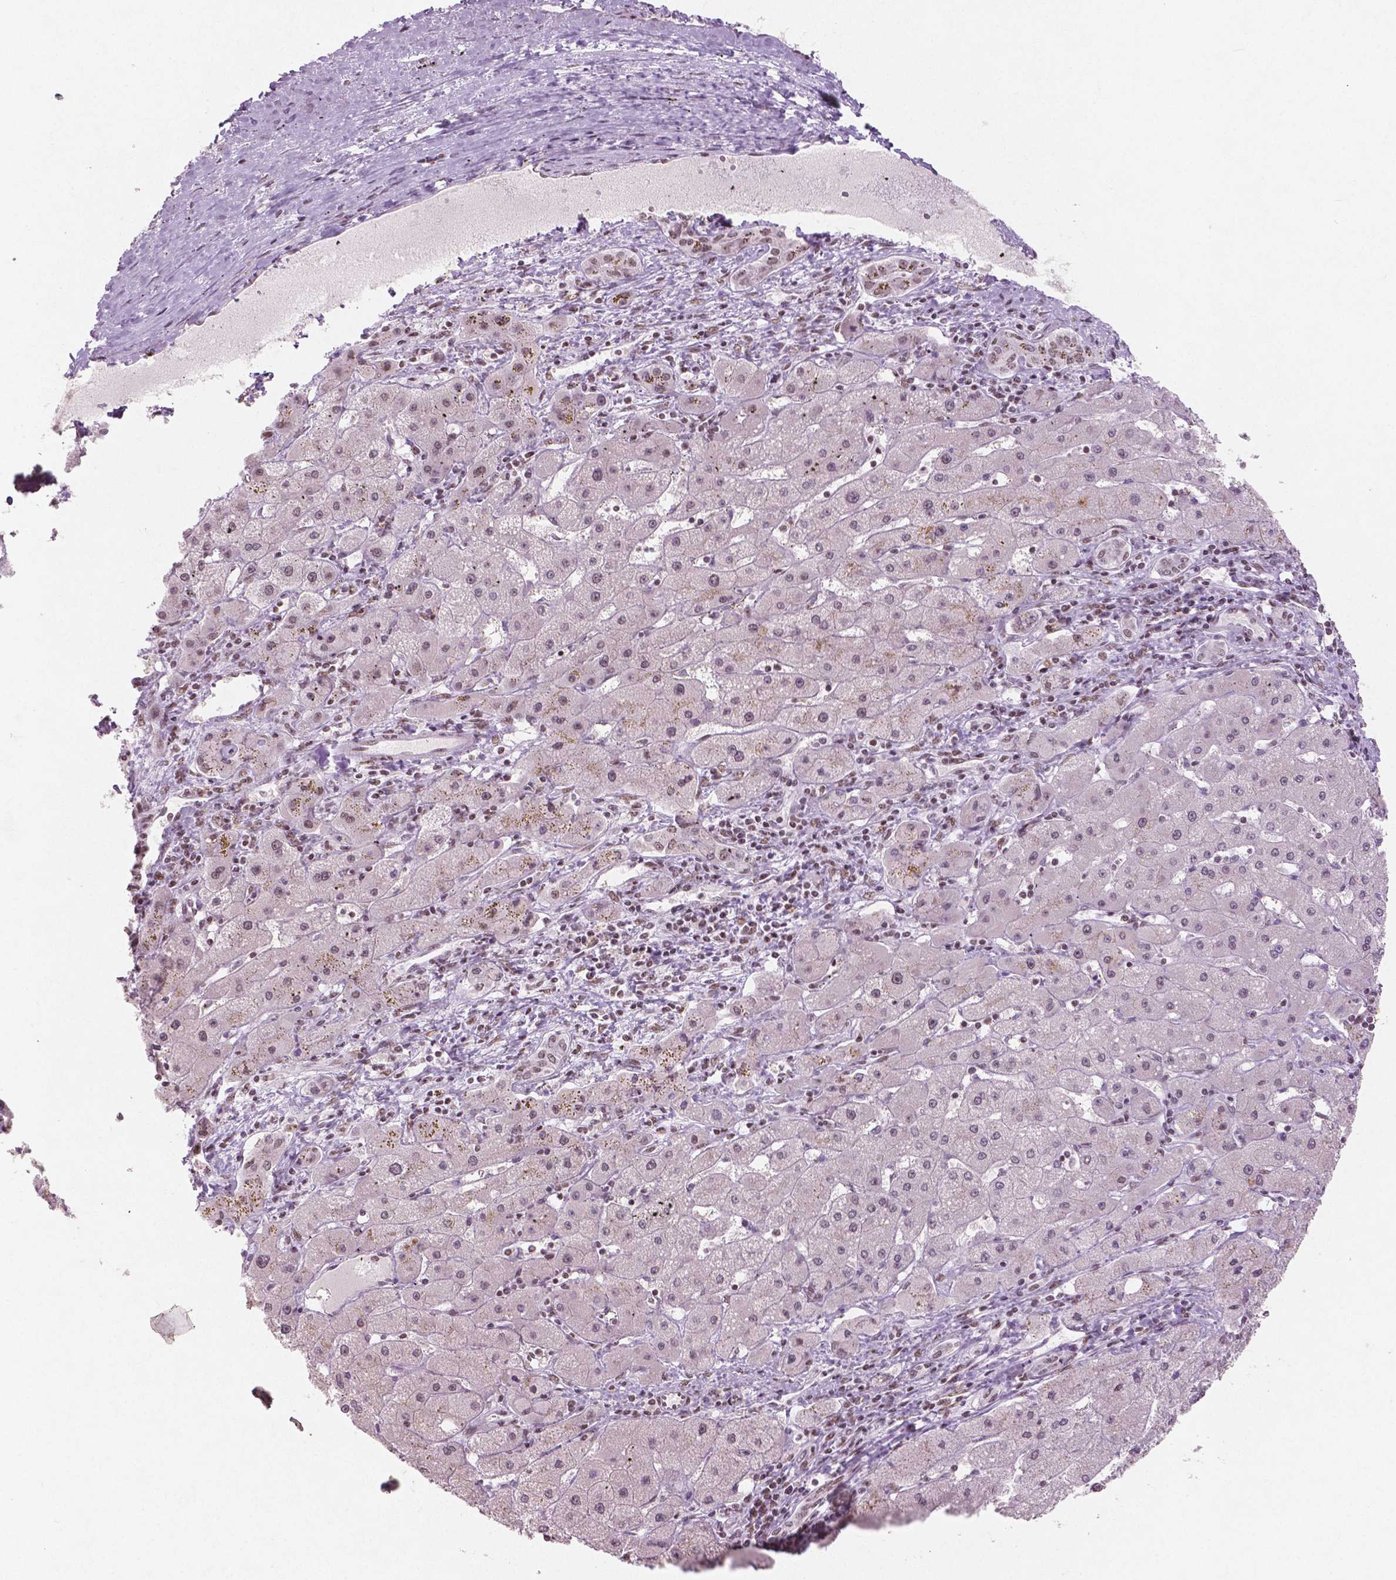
{"staining": {"intensity": "weak", "quantity": "<25%", "location": "cytoplasmic/membranous,nuclear"}, "tissue": "liver cancer", "cell_type": "Tumor cells", "image_type": "cancer", "snomed": [{"axis": "morphology", "description": "Carcinoma, Hepatocellular, NOS"}, {"axis": "topography", "description": "Liver"}], "caption": "This is an IHC histopathology image of human liver cancer (hepatocellular carcinoma). There is no positivity in tumor cells.", "gene": "BRD4", "patient": {"sex": "female", "age": 82}}